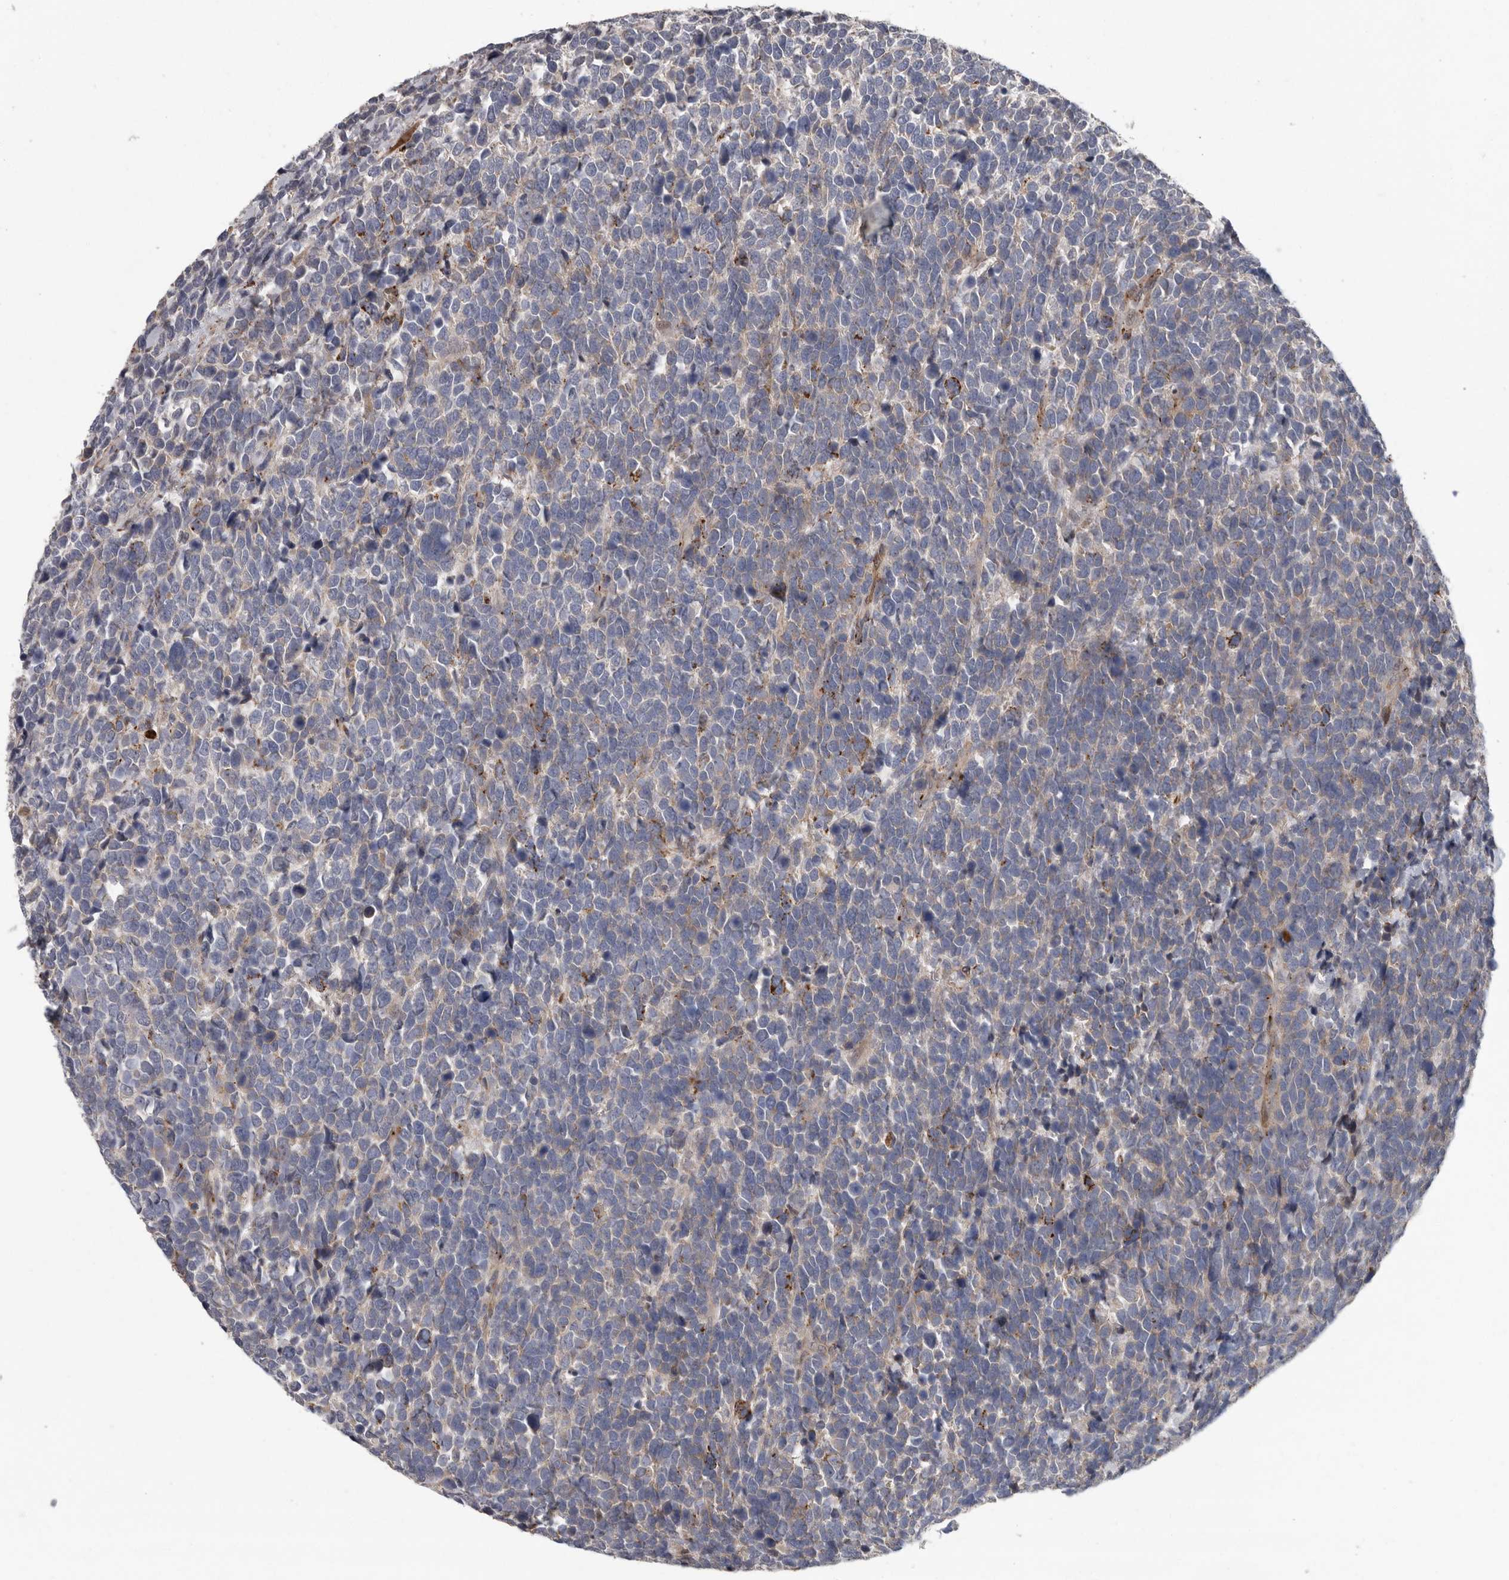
{"staining": {"intensity": "negative", "quantity": "none", "location": "none"}, "tissue": "urothelial cancer", "cell_type": "Tumor cells", "image_type": "cancer", "snomed": [{"axis": "morphology", "description": "Urothelial carcinoma, High grade"}, {"axis": "topography", "description": "Urinary bladder"}], "caption": "This is an IHC image of human urothelial carcinoma (high-grade). There is no staining in tumor cells.", "gene": "ATXN3L", "patient": {"sex": "female", "age": 82}}